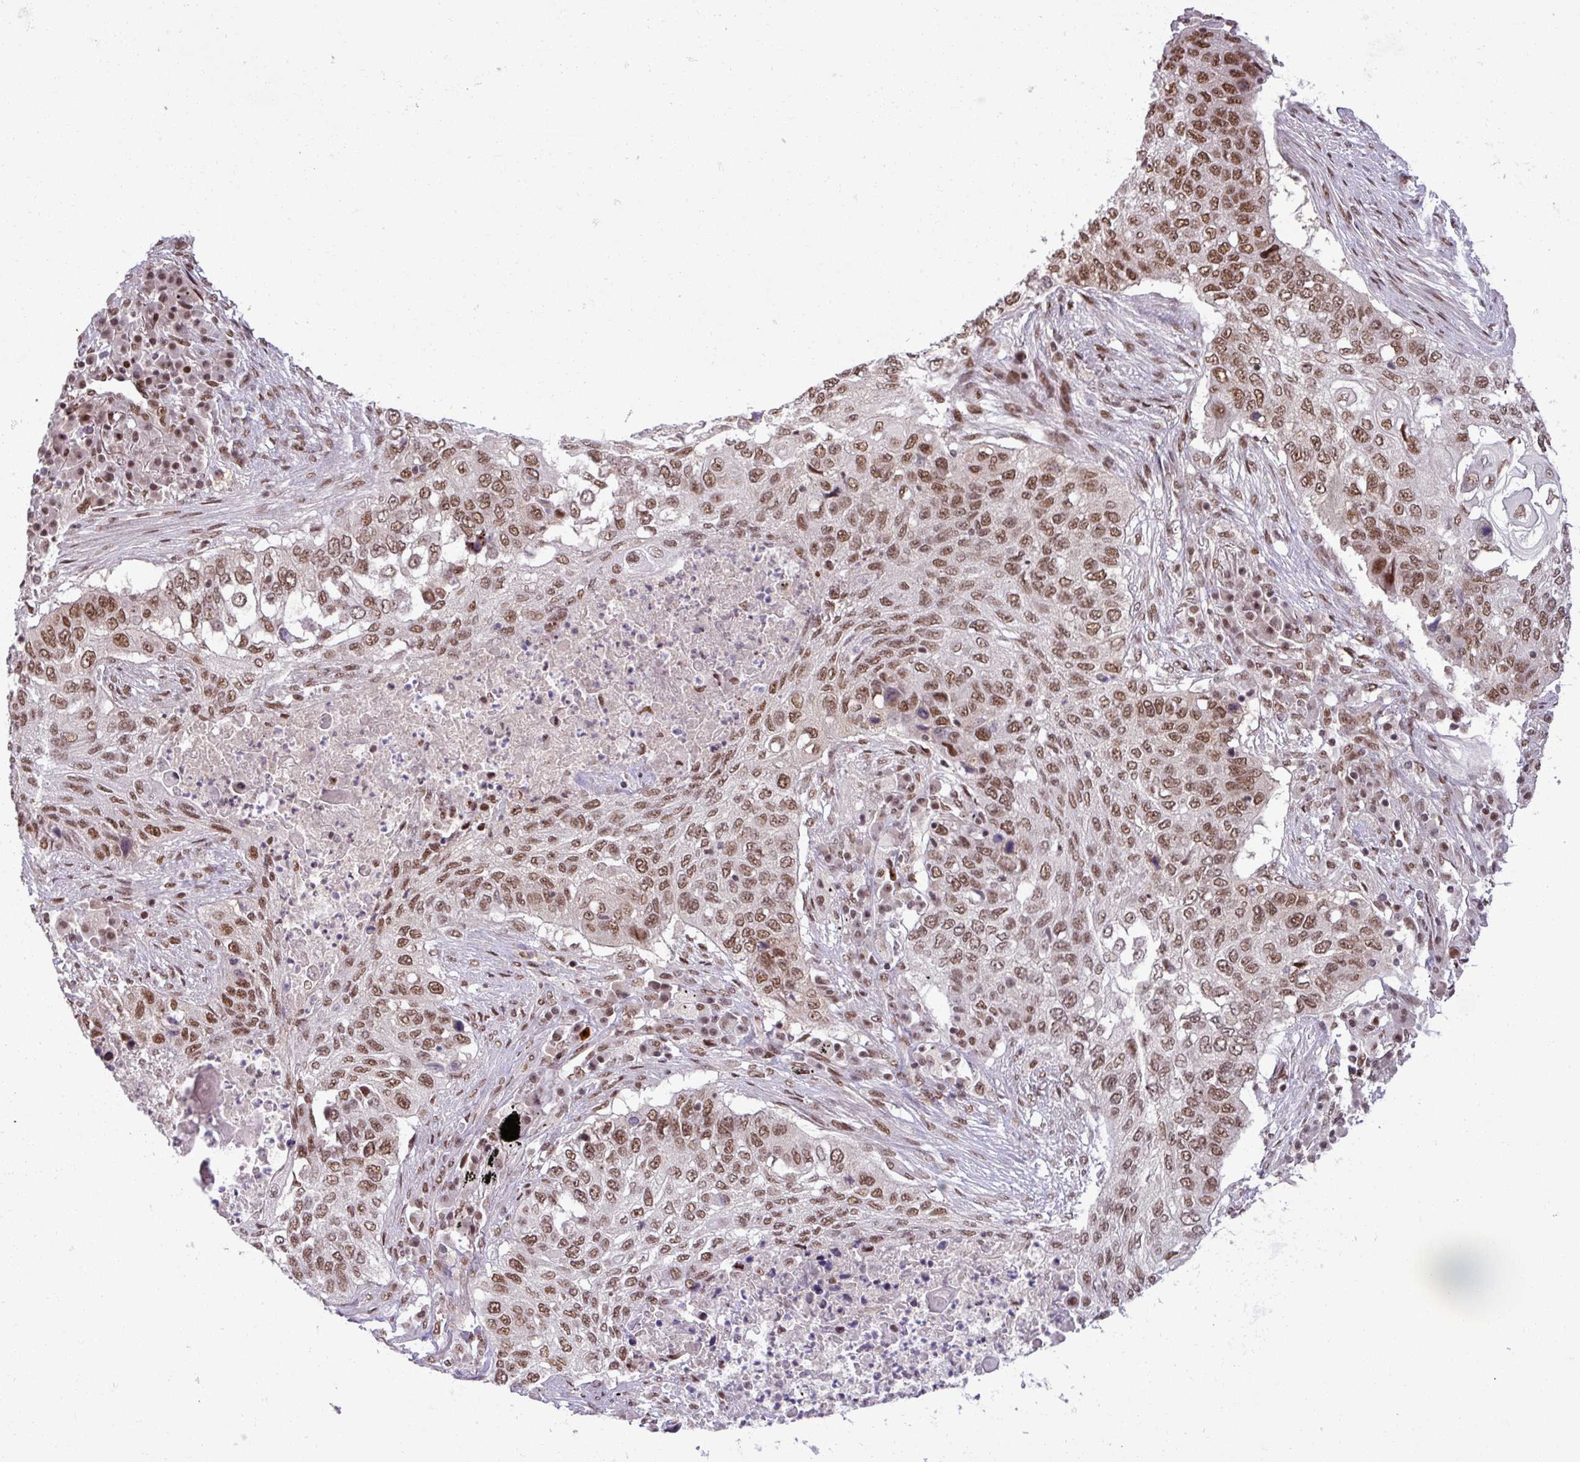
{"staining": {"intensity": "moderate", "quantity": ">75%", "location": "nuclear"}, "tissue": "lung cancer", "cell_type": "Tumor cells", "image_type": "cancer", "snomed": [{"axis": "morphology", "description": "Squamous cell carcinoma, NOS"}, {"axis": "topography", "description": "Lung"}], "caption": "Protein staining reveals moderate nuclear positivity in approximately >75% of tumor cells in lung cancer. The staining was performed using DAB (3,3'-diaminobenzidine), with brown indicating positive protein expression. Nuclei are stained blue with hematoxylin.", "gene": "PTPN20", "patient": {"sex": "female", "age": 63}}